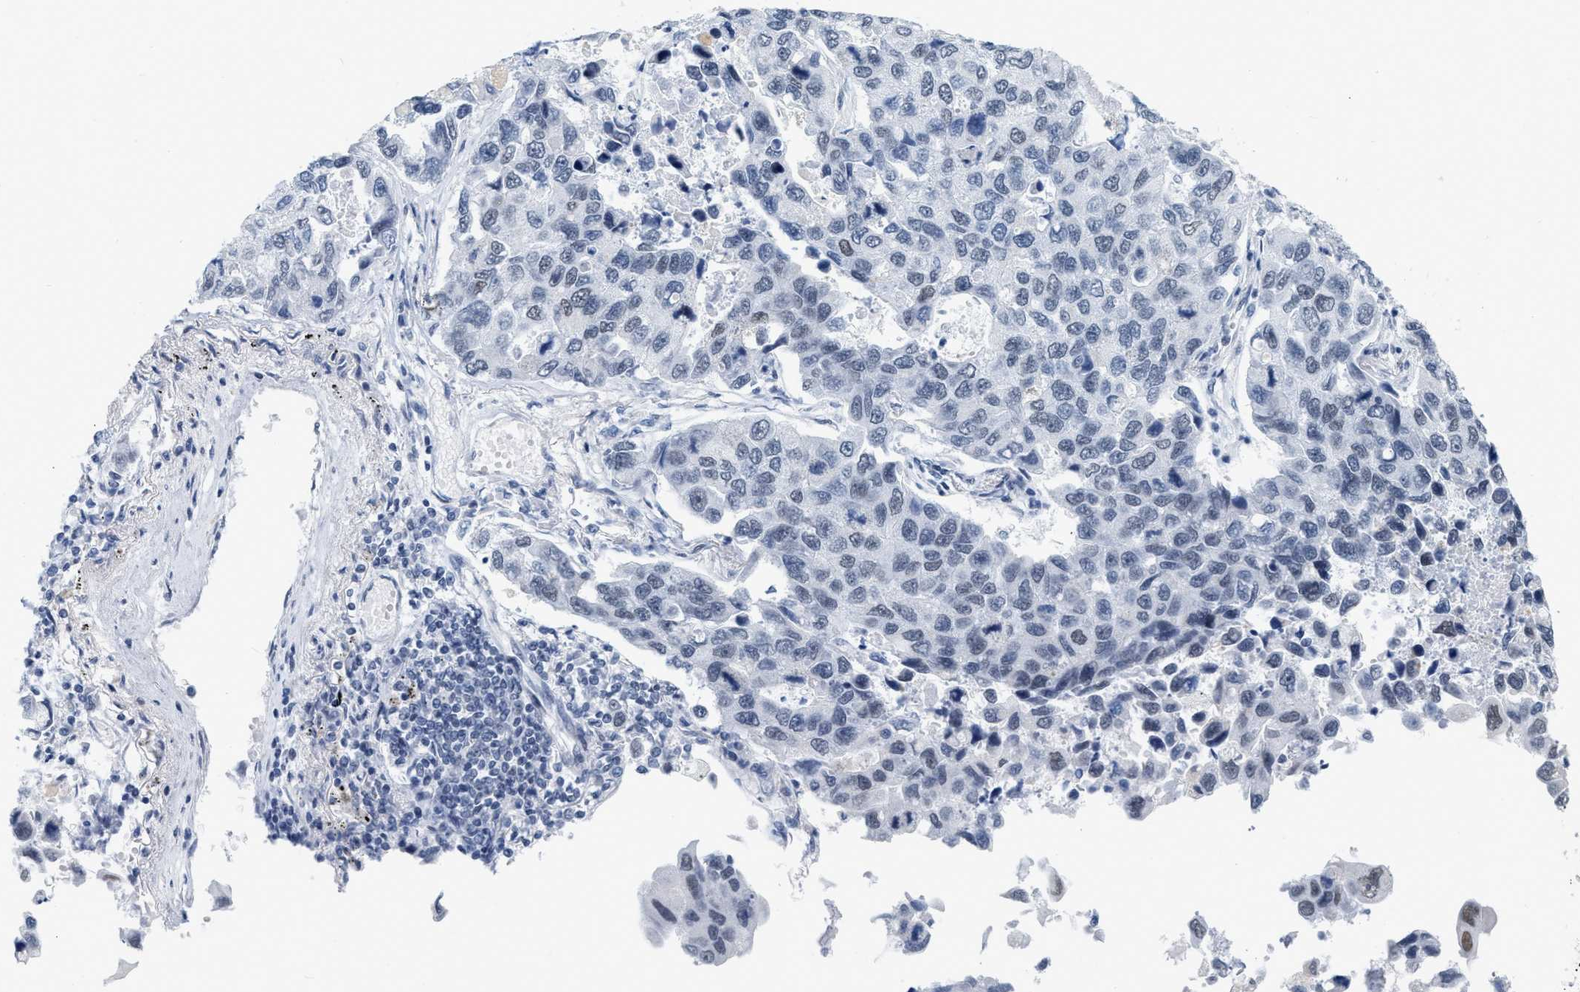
{"staining": {"intensity": "weak", "quantity": "<25%", "location": "nuclear"}, "tissue": "lung cancer", "cell_type": "Tumor cells", "image_type": "cancer", "snomed": [{"axis": "morphology", "description": "Adenocarcinoma, NOS"}, {"axis": "topography", "description": "Lung"}], "caption": "Photomicrograph shows no significant protein expression in tumor cells of lung adenocarcinoma.", "gene": "XIRP1", "patient": {"sex": "male", "age": 64}}